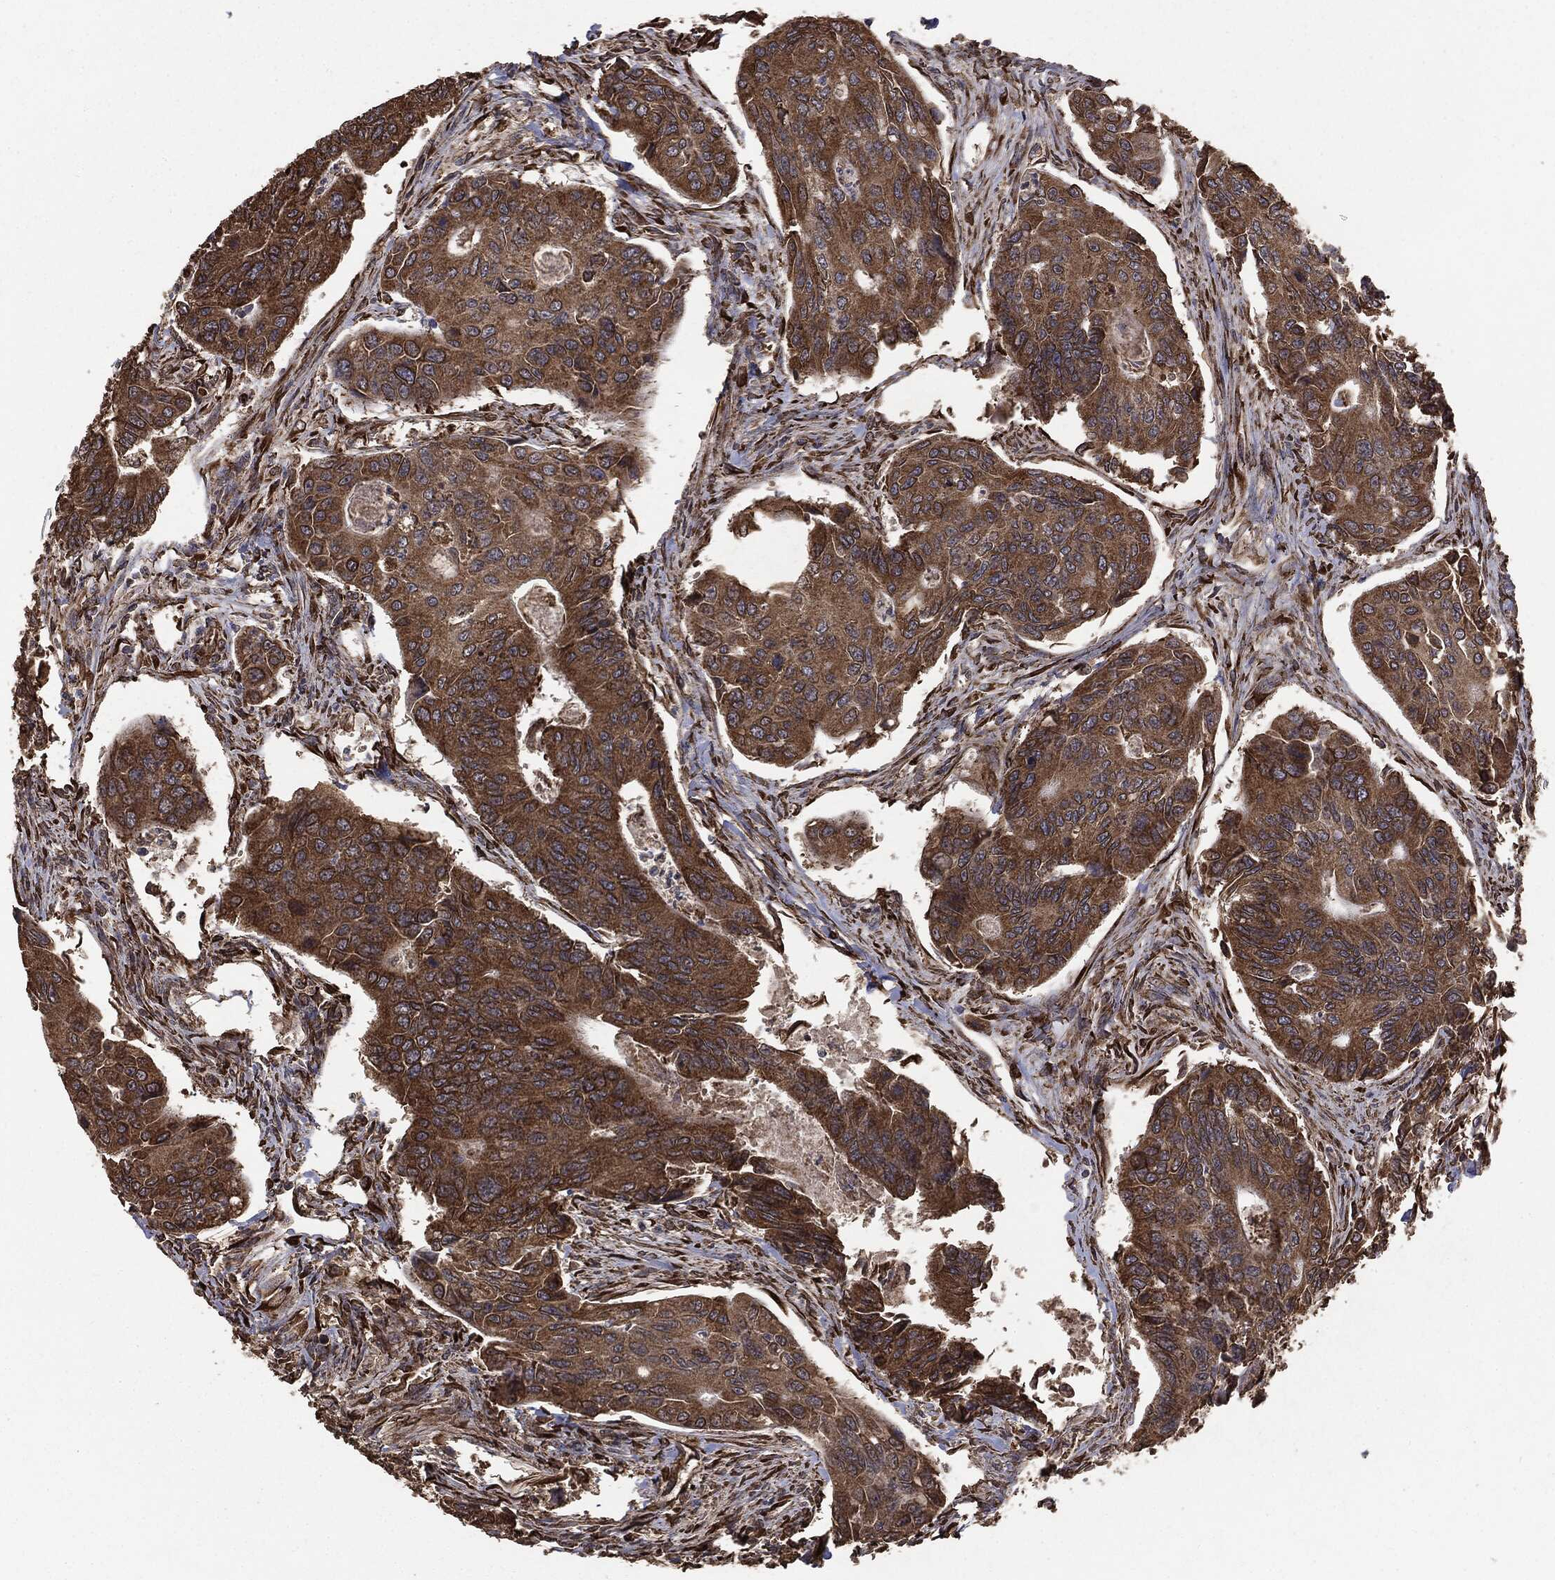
{"staining": {"intensity": "strong", "quantity": ">75%", "location": "cytoplasmic/membranous"}, "tissue": "colorectal cancer", "cell_type": "Tumor cells", "image_type": "cancer", "snomed": [{"axis": "morphology", "description": "Adenocarcinoma, NOS"}, {"axis": "topography", "description": "Colon"}], "caption": "This image demonstrates immunohistochemistry staining of human colorectal cancer (adenocarcinoma), with high strong cytoplasmic/membranous staining in approximately >75% of tumor cells.", "gene": "MTOR", "patient": {"sex": "female", "age": 67}}